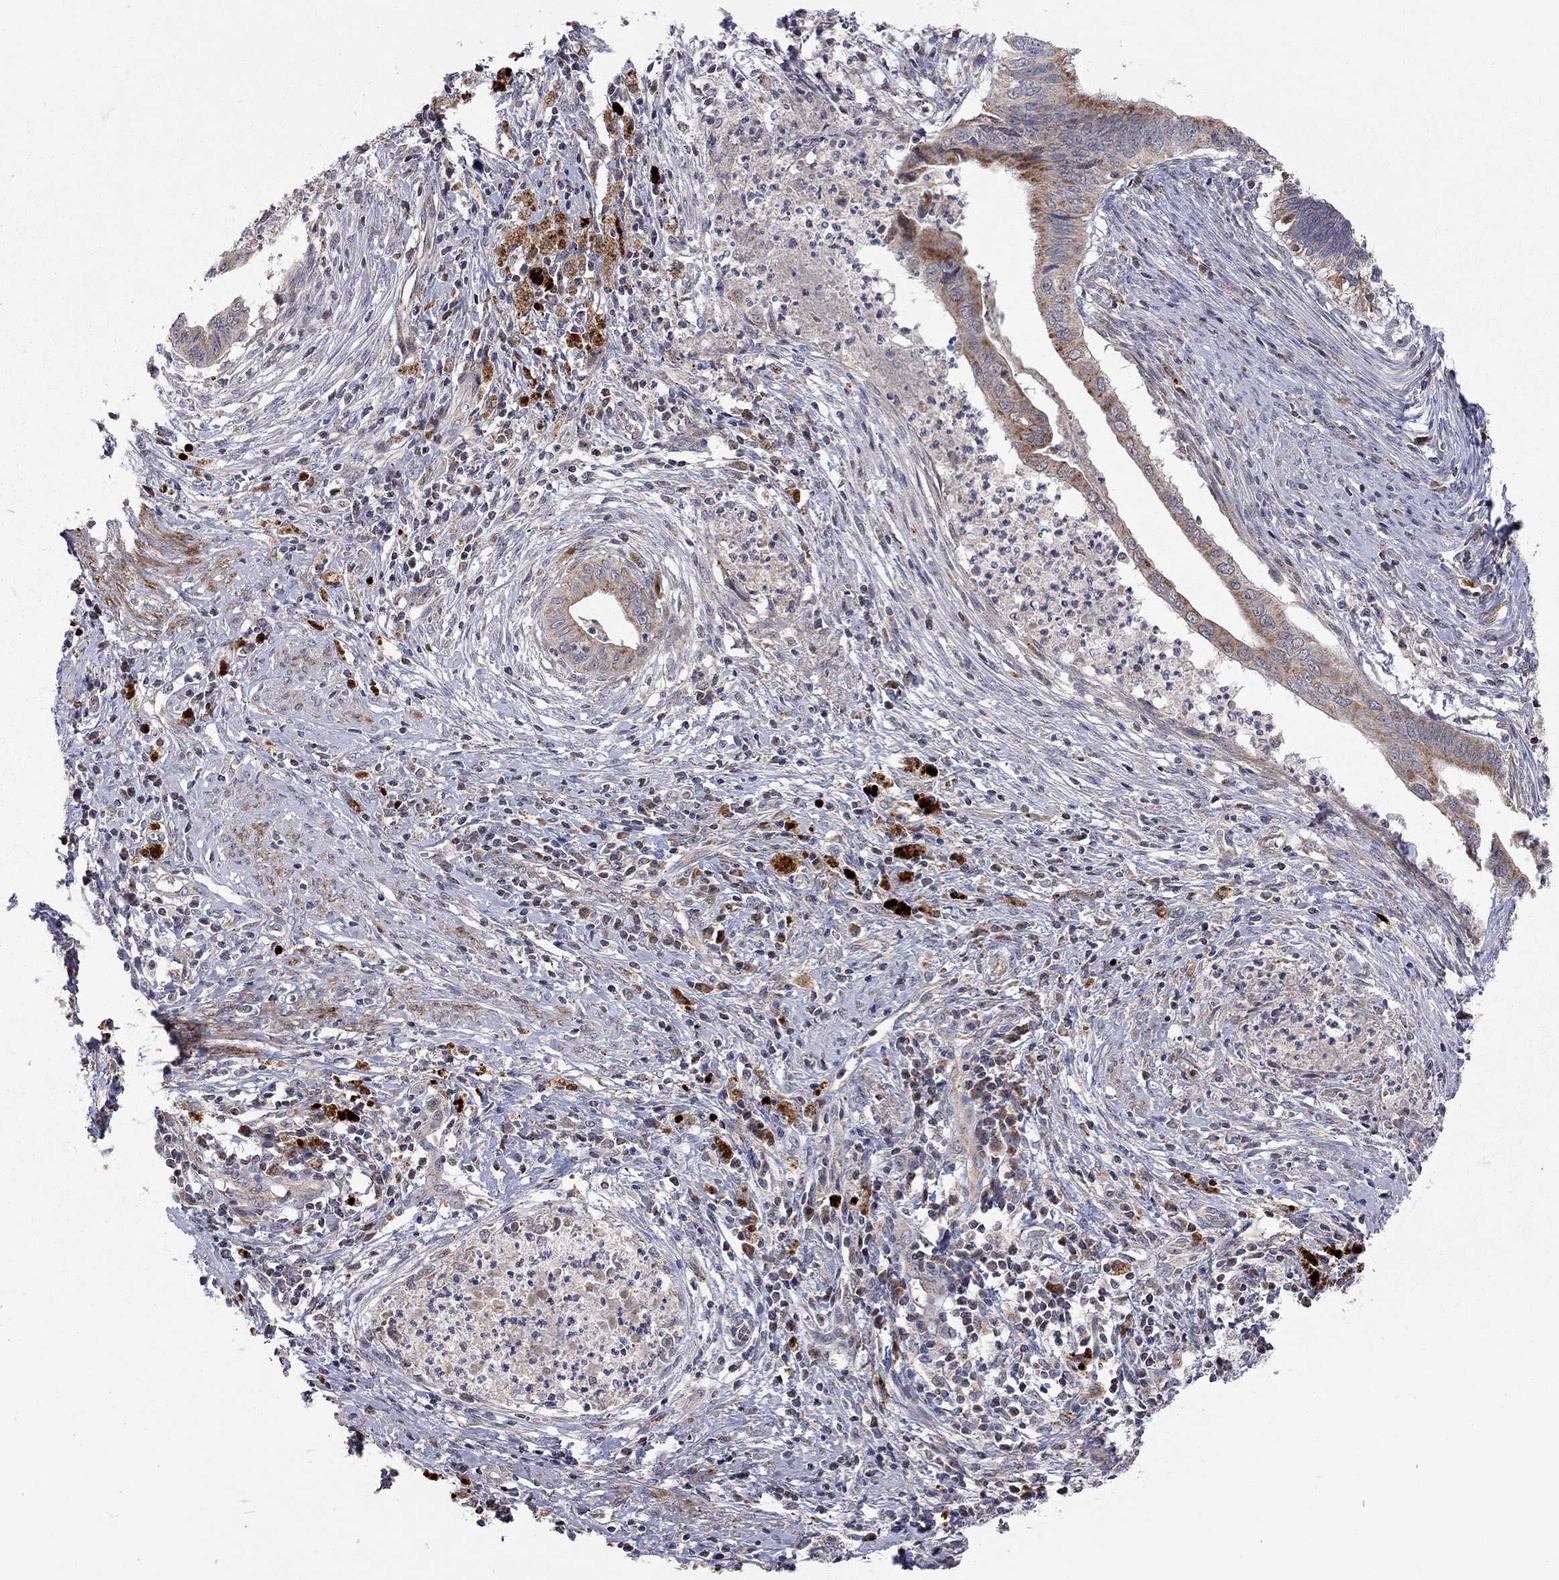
{"staining": {"intensity": "strong", "quantity": "<25%", "location": "cytoplasmic/membranous"}, "tissue": "cervical cancer", "cell_type": "Tumor cells", "image_type": "cancer", "snomed": [{"axis": "morphology", "description": "Adenocarcinoma, NOS"}, {"axis": "topography", "description": "Cervix"}], "caption": "Tumor cells show strong cytoplasmic/membranous positivity in approximately <25% of cells in cervical cancer (adenocarcinoma).", "gene": "IDS", "patient": {"sex": "female", "age": 42}}